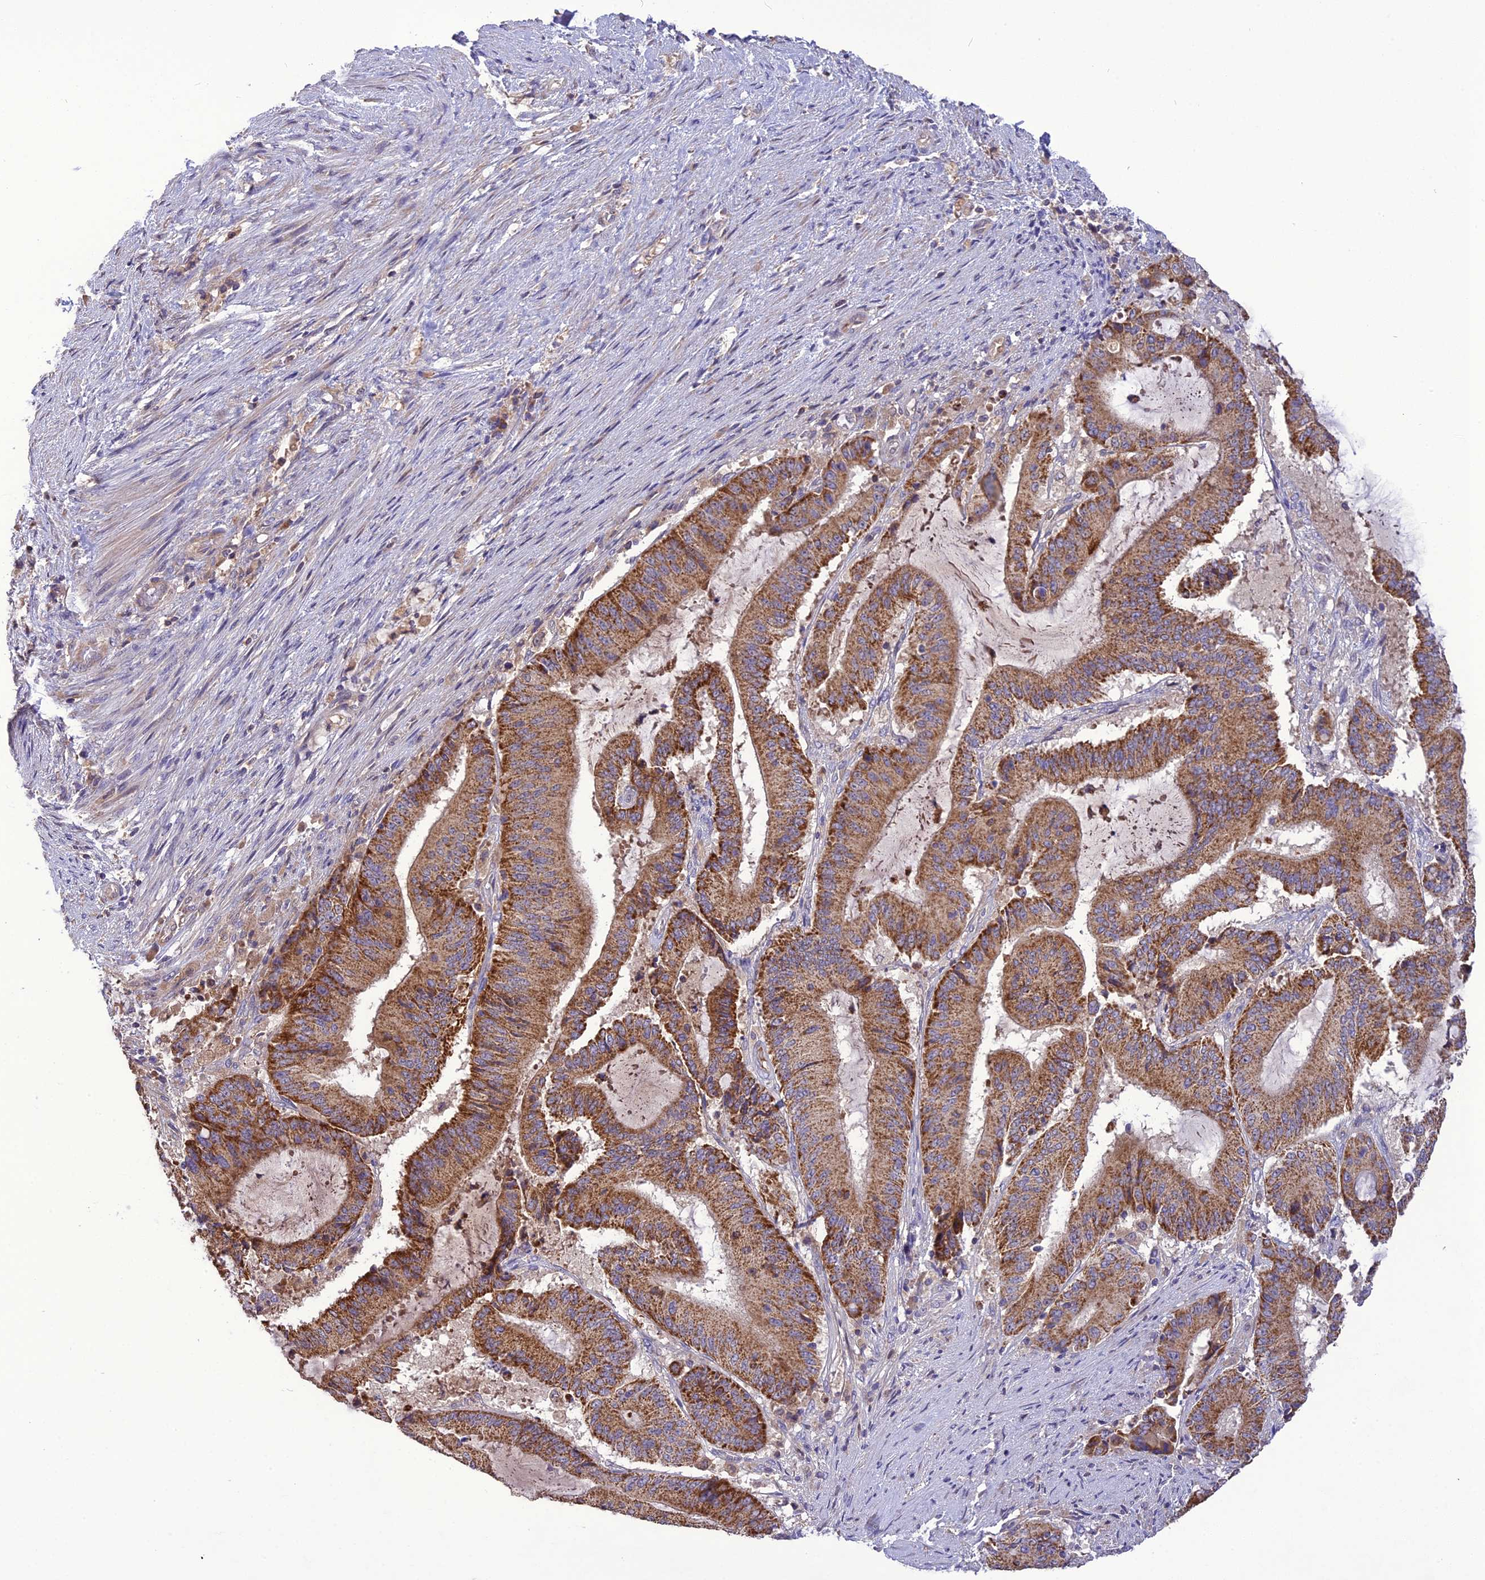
{"staining": {"intensity": "strong", "quantity": ">75%", "location": "cytoplasmic/membranous"}, "tissue": "liver cancer", "cell_type": "Tumor cells", "image_type": "cancer", "snomed": [{"axis": "morphology", "description": "Normal tissue, NOS"}, {"axis": "morphology", "description": "Cholangiocarcinoma"}, {"axis": "topography", "description": "Liver"}, {"axis": "topography", "description": "Peripheral nerve tissue"}], "caption": "A brown stain labels strong cytoplasmic/membranous expression of a protein in liver cancer (cholangiocarcinoma) tumor cells.", "gene": "NUDT8", "patient": {"sex": "female", "age": 73}}